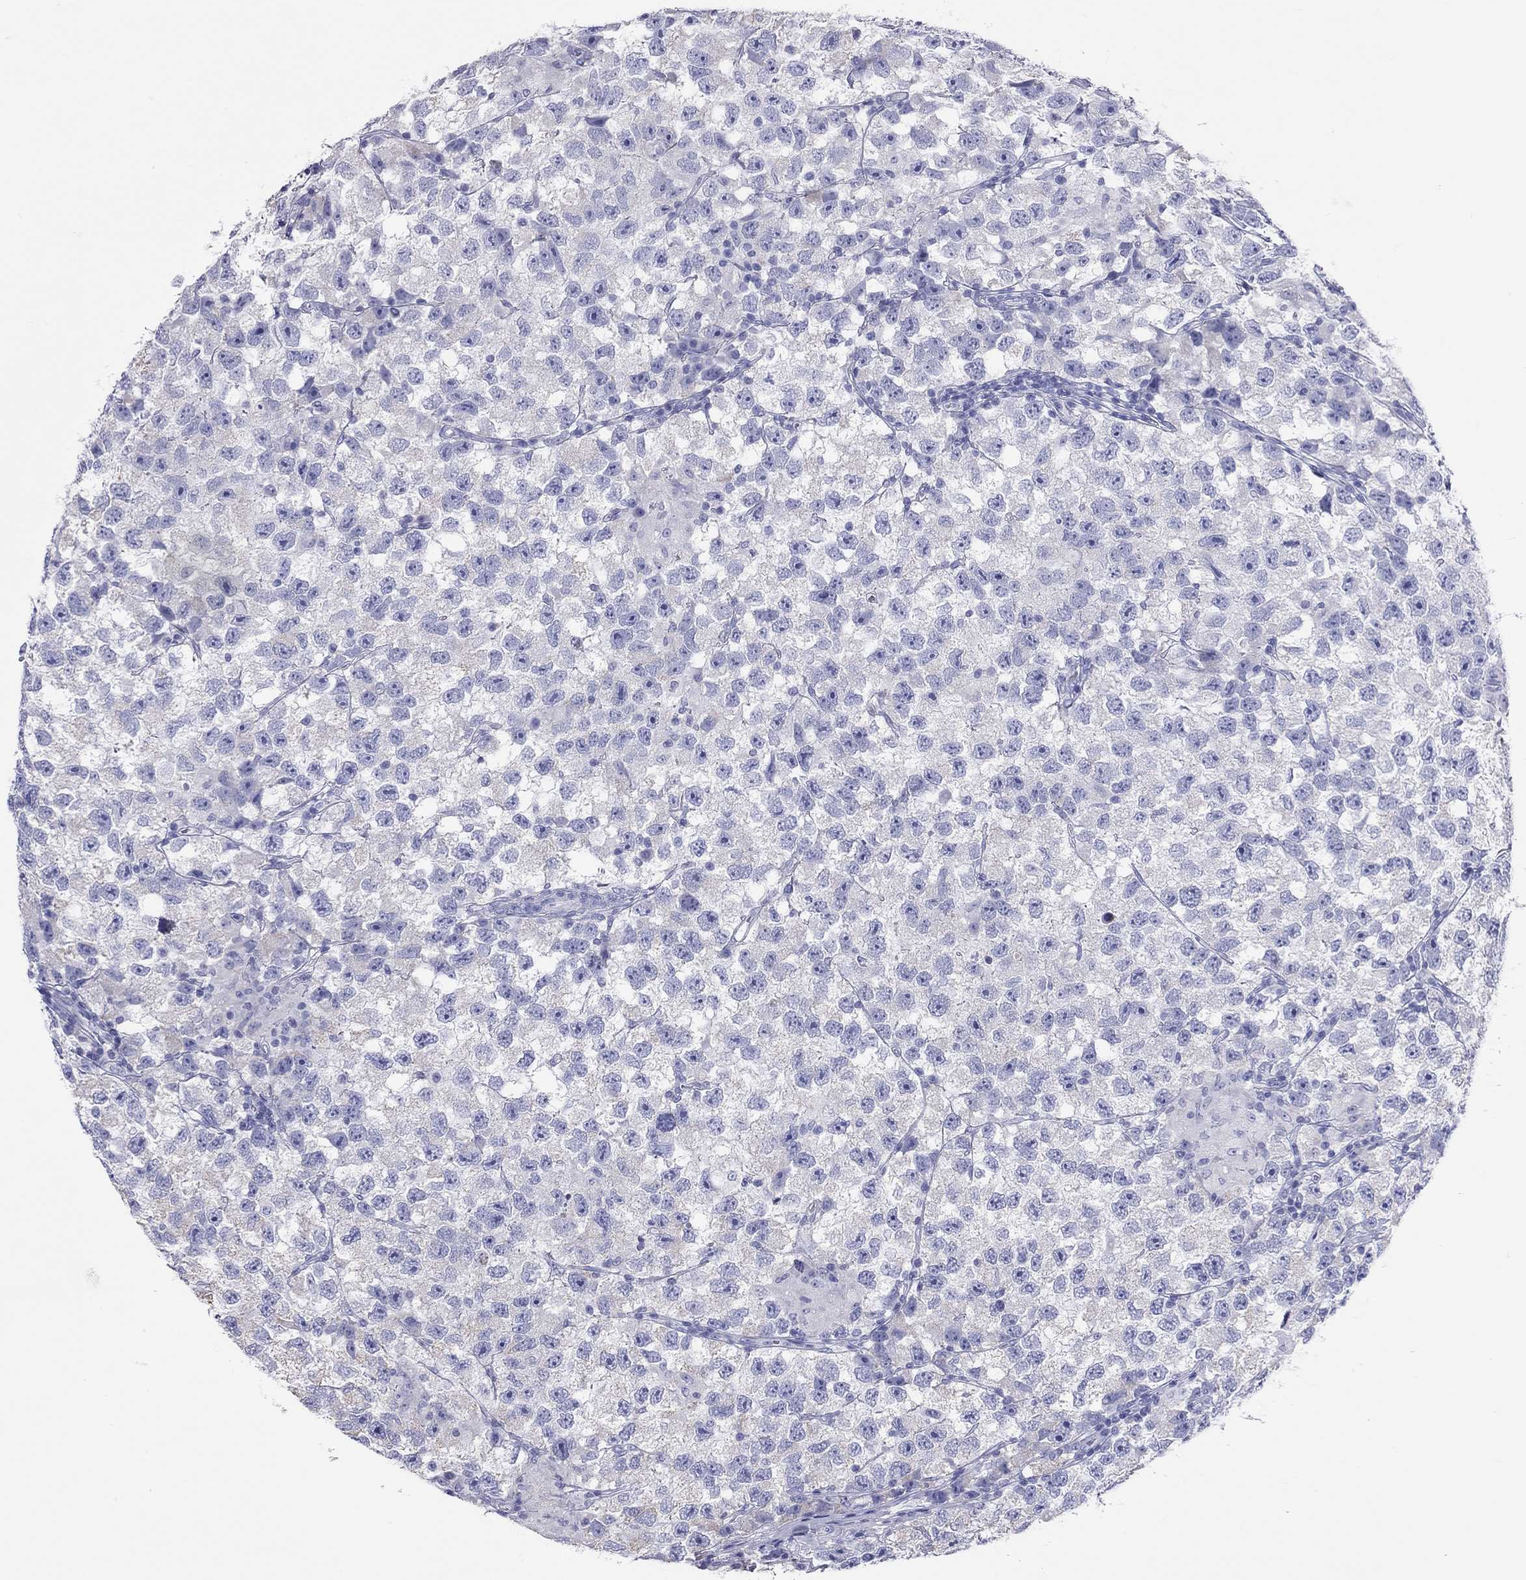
{"staining": {"intensity": "negative", "quantity": "none", "location": "none"}, "tissue": "testis cancer", "cell_type": "Tumor cells", "image_type": "cancer", "snomed": [{"axis": "morphology", "description": "Seminoma, NOS"}, {"axis": "topography", "description": "Testis"}], "caption": "Immunohistochemical staining of human testis seminoma shows no significant staining in tumor cells. (Brightfield microscopy of DAB (3,3'-diaminobenzidine) IHC at high magnification).", "gene": "DPY19L2", "patient": {"sex": "male", "age": 26}}